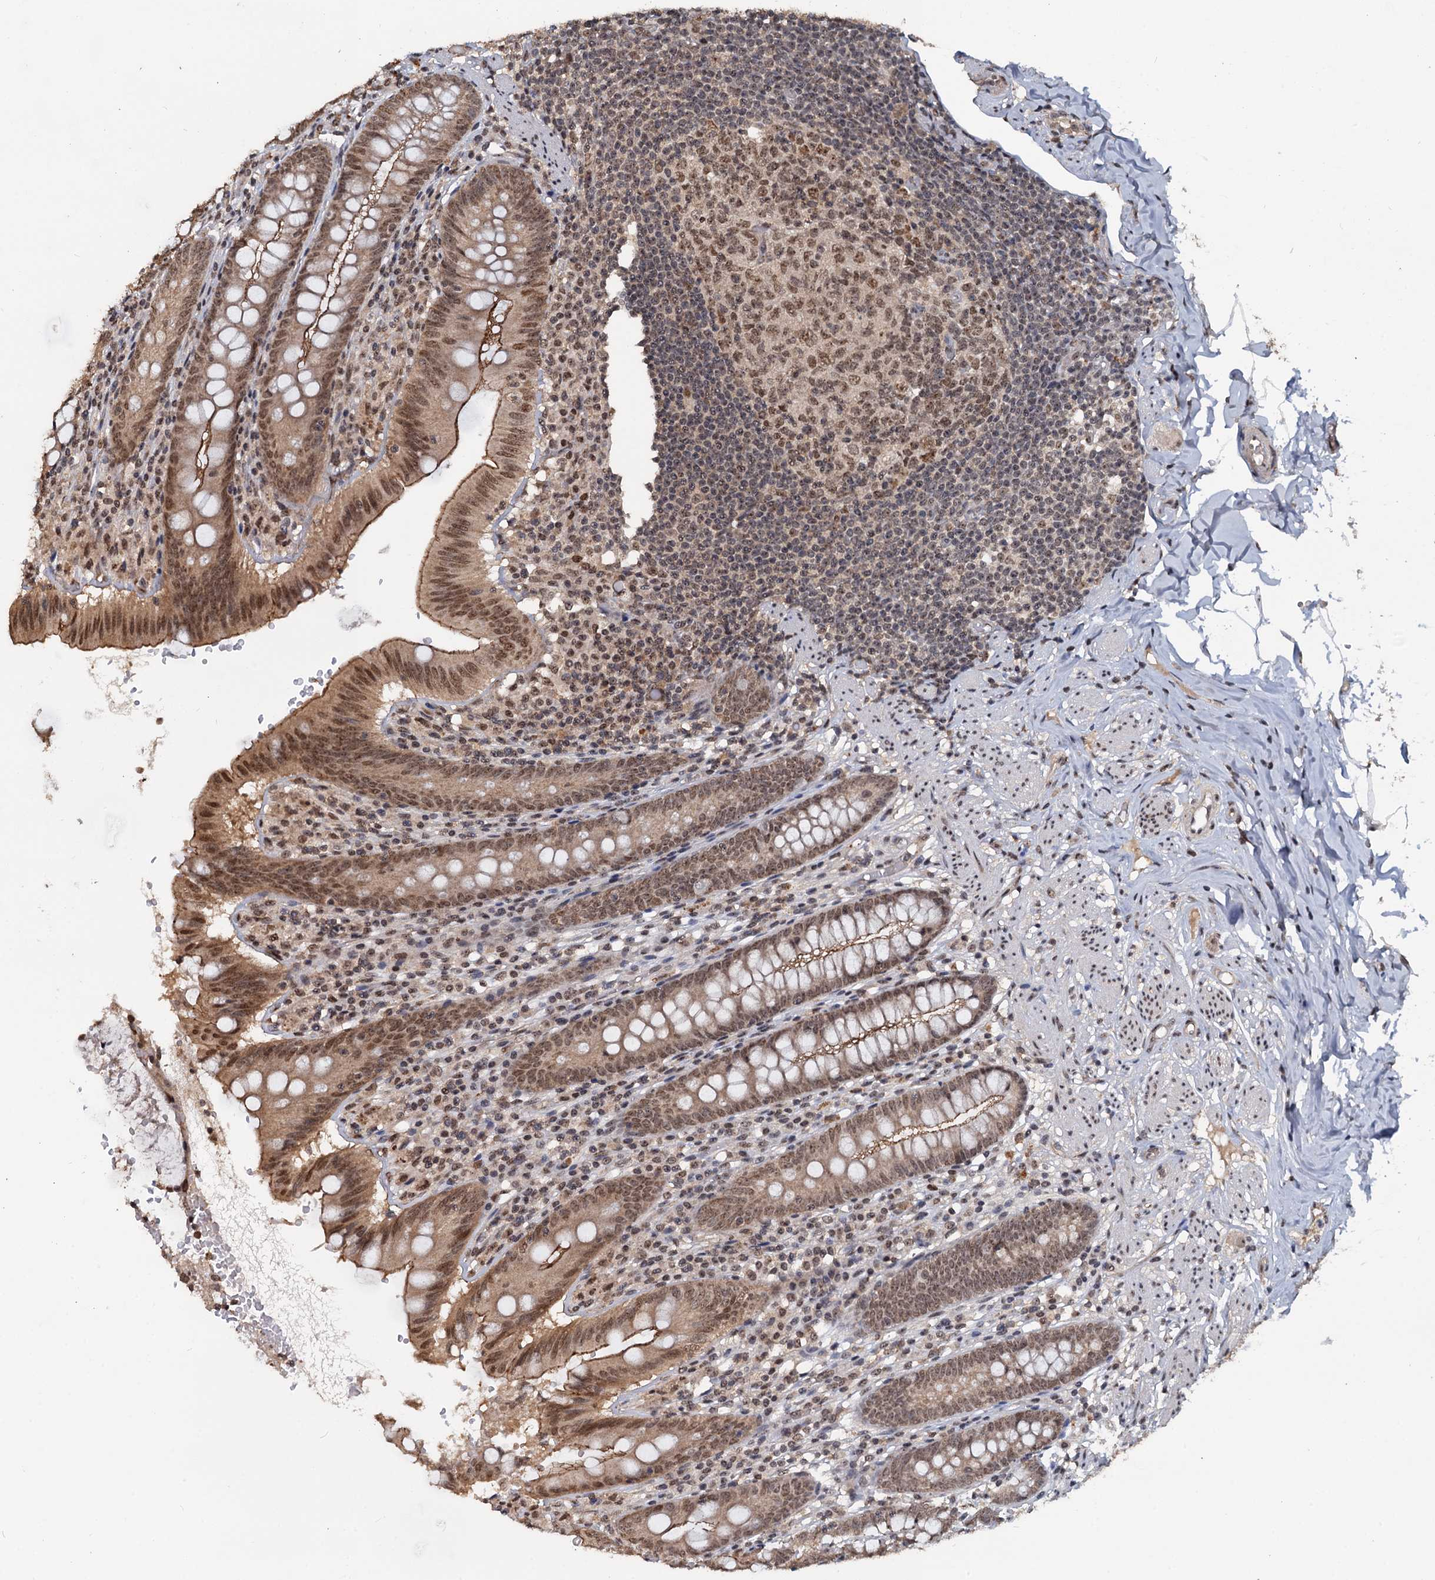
{"staining": {"intensity": "moderate", "quantity": ">75%", "location": "cytoplasmic/membranous,nuclear"}, "tissue": "appendix", "cell_type": "Glandular cells", "image_type": "normal", "snomed": [{"axis": "morphology", "description": "Normal tissue, NOS"}, {"axis": "topography", "description": "Appendix"}], "caption": "Immunohistochemical staining of unremarkable human appendix exhibits >75% levels of moderate cytoplasmic/membranous,nuclear protein expression in about >75% of glandular cells.", "gene": "FAM216B", "patient": {"sex": "male", "age": 55}}